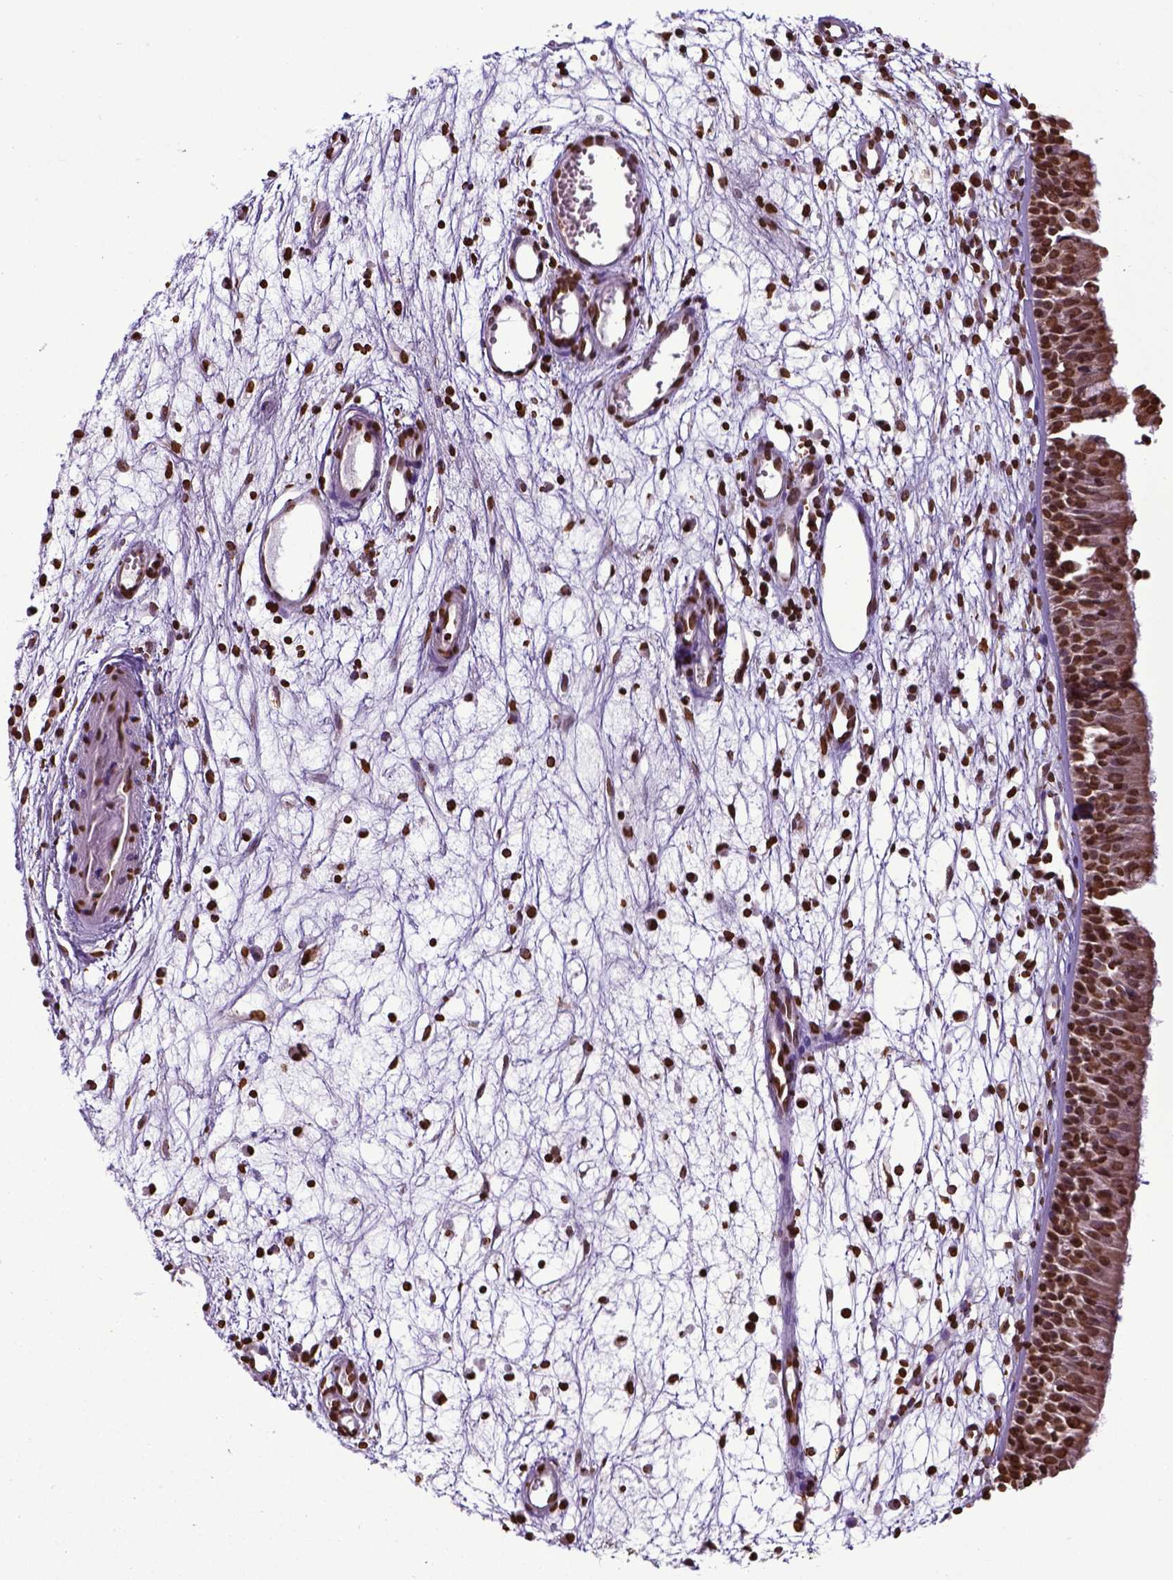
{"staining": {"intensity": "strong", "quantity": ">75%", "location": "nuclear"}, "tissue": "nasopharynx", "cell_type": "Respiratory epithelial cells", "image_type": "normal", "snomed": [{"axis": "morphology", "description": "Normal tissue, NOS"}, {"axis": "topography", "description": "Nasopharynx"}], "caption": "This micrograph demonstrates IHC staining of unremarkable human nasopharynx, with high strong nuclear staining in about >75% of respiratory epithelial cells.", "gene": "ZNF75D", "patient": {"sex": "female", "age": 55}}